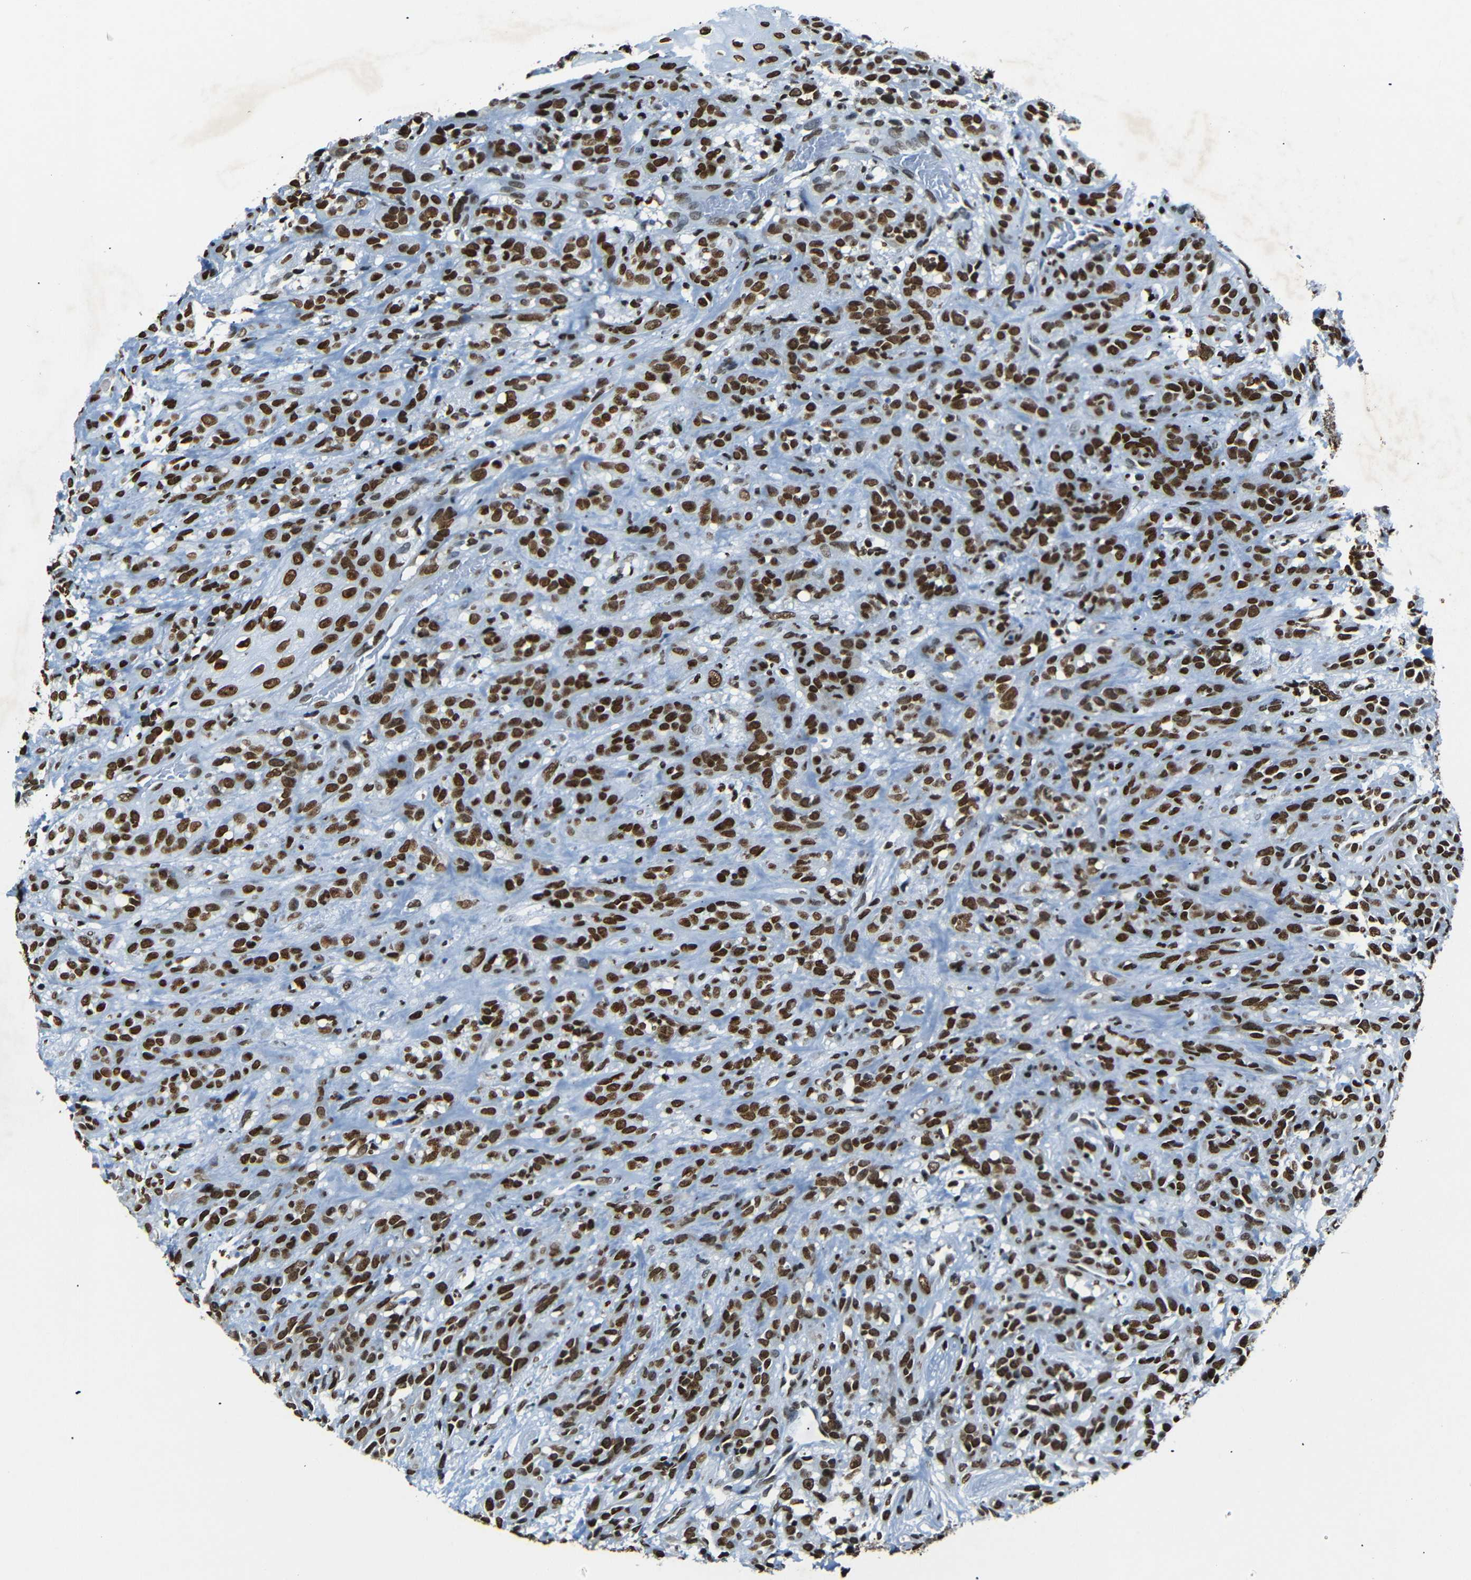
{"staining": {"intensity": "strong", "quantity": ">75%", "location": "nuclear"}, "tissue": "head and neck cancer", "cell_type": "Tumor cells", "image_type": "cancer", "snomed": [{"axis": "morphology", "description": "Normal tissue, NOS"}, {"axis": "morphology", "description": "Squamous cell carcinoma, NOS"}, {"axis": "topography", "description": "Cartilage tissue"}, {"axis": "topography", "description": "Head-Neck"}], "caption": "Brown immunohistochemical staining in head and neck cancer shows strong nuclear positivity in approximately >75% of tumor cells.", "gene": "HMGN1", "patient": {"sex": "male", "age": 62}}